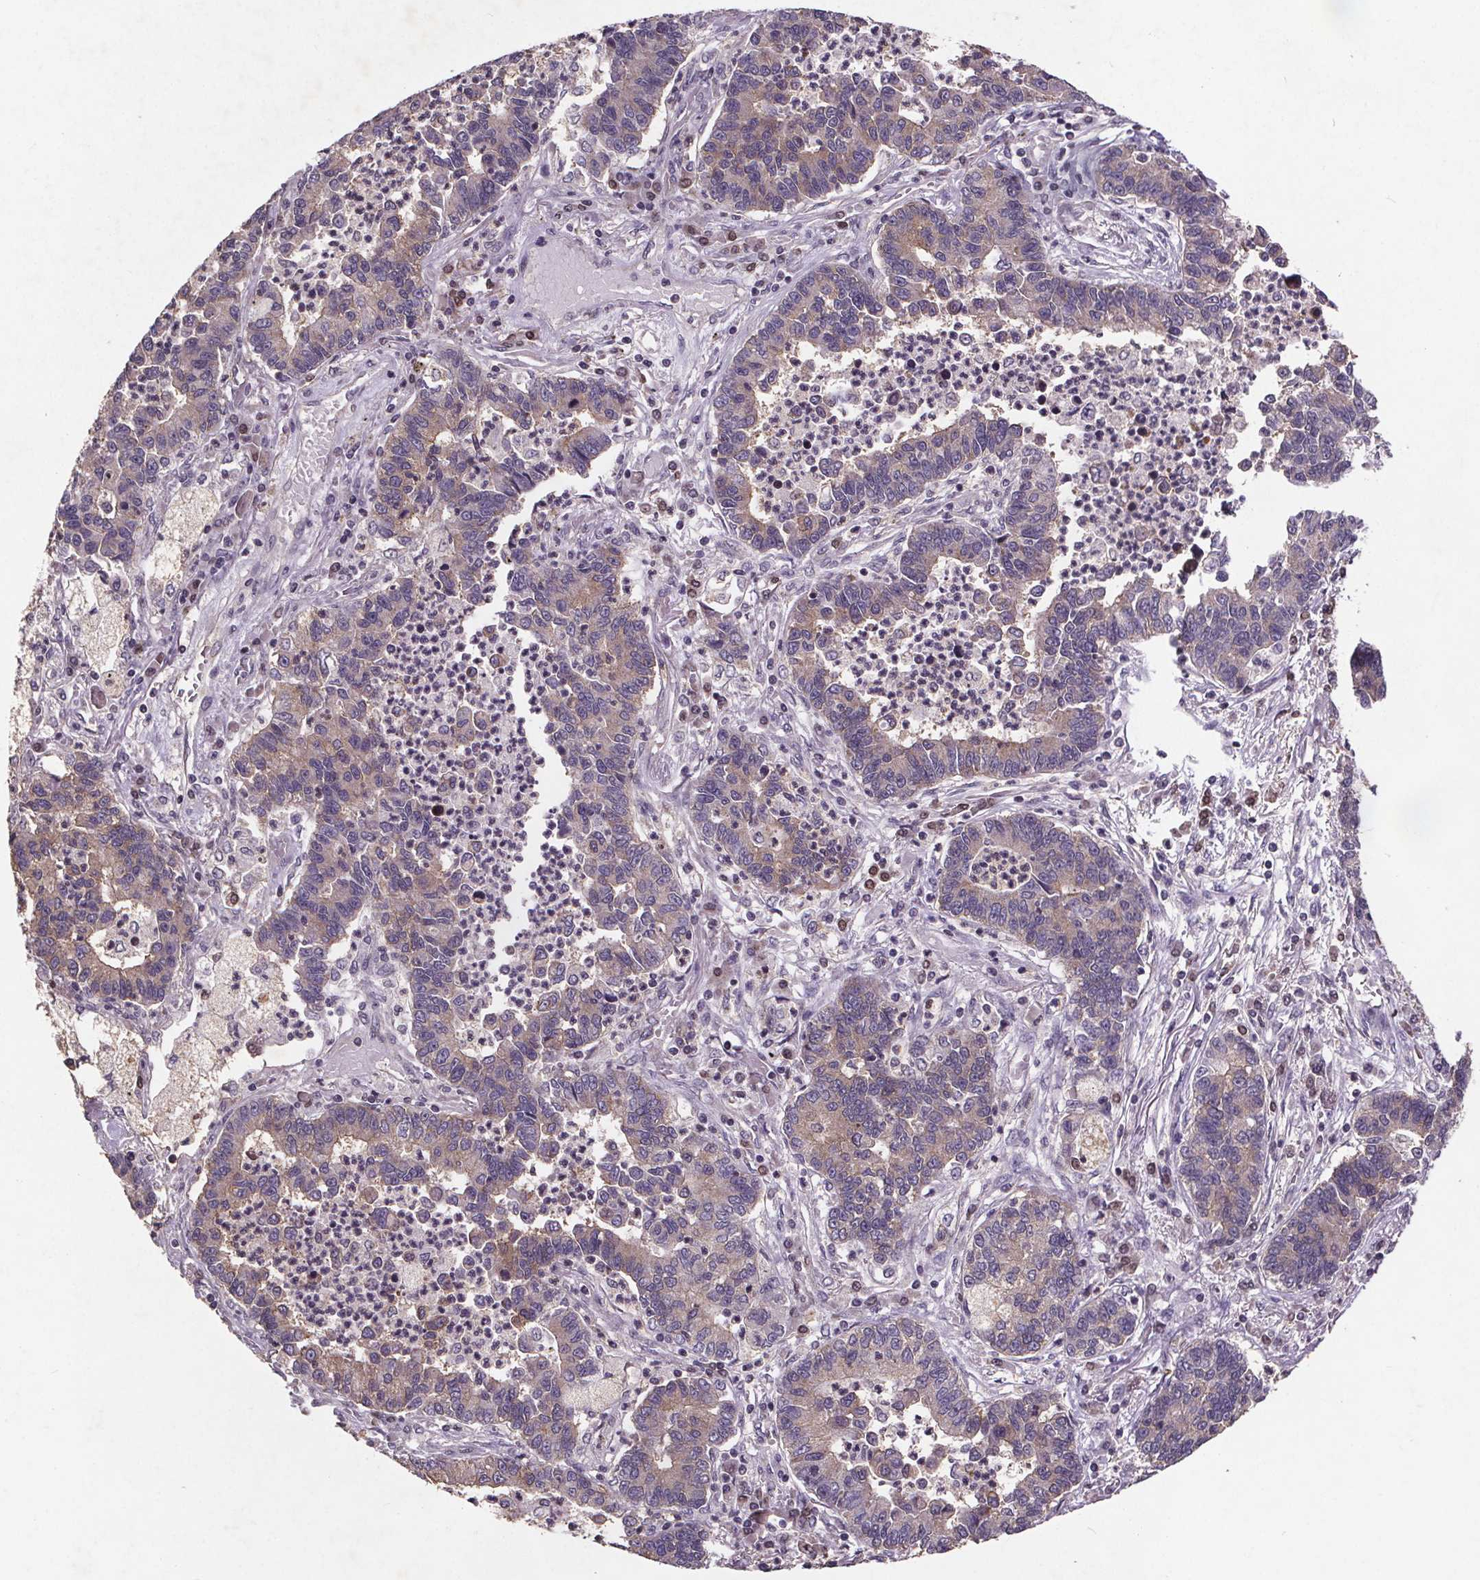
{"staining": {"intensity": "weak", "quantity": "<25%", "location": "cytoplasmic/membranous"}, "tissue": "lung cancer", "cell_type": "Tumor cells", "image_type": "cancer", "snomed": [{"axis": "morphology", "description": "Adenocarcinoma, NOS"}, {"axis": "topography", "description": "Lung"}], "caption": "The micrograph exhibits no staining of tumor cells in lung adenocarcinoma.", "gene": "STRN3", "patient": {"sex": "female", "age": 57}}